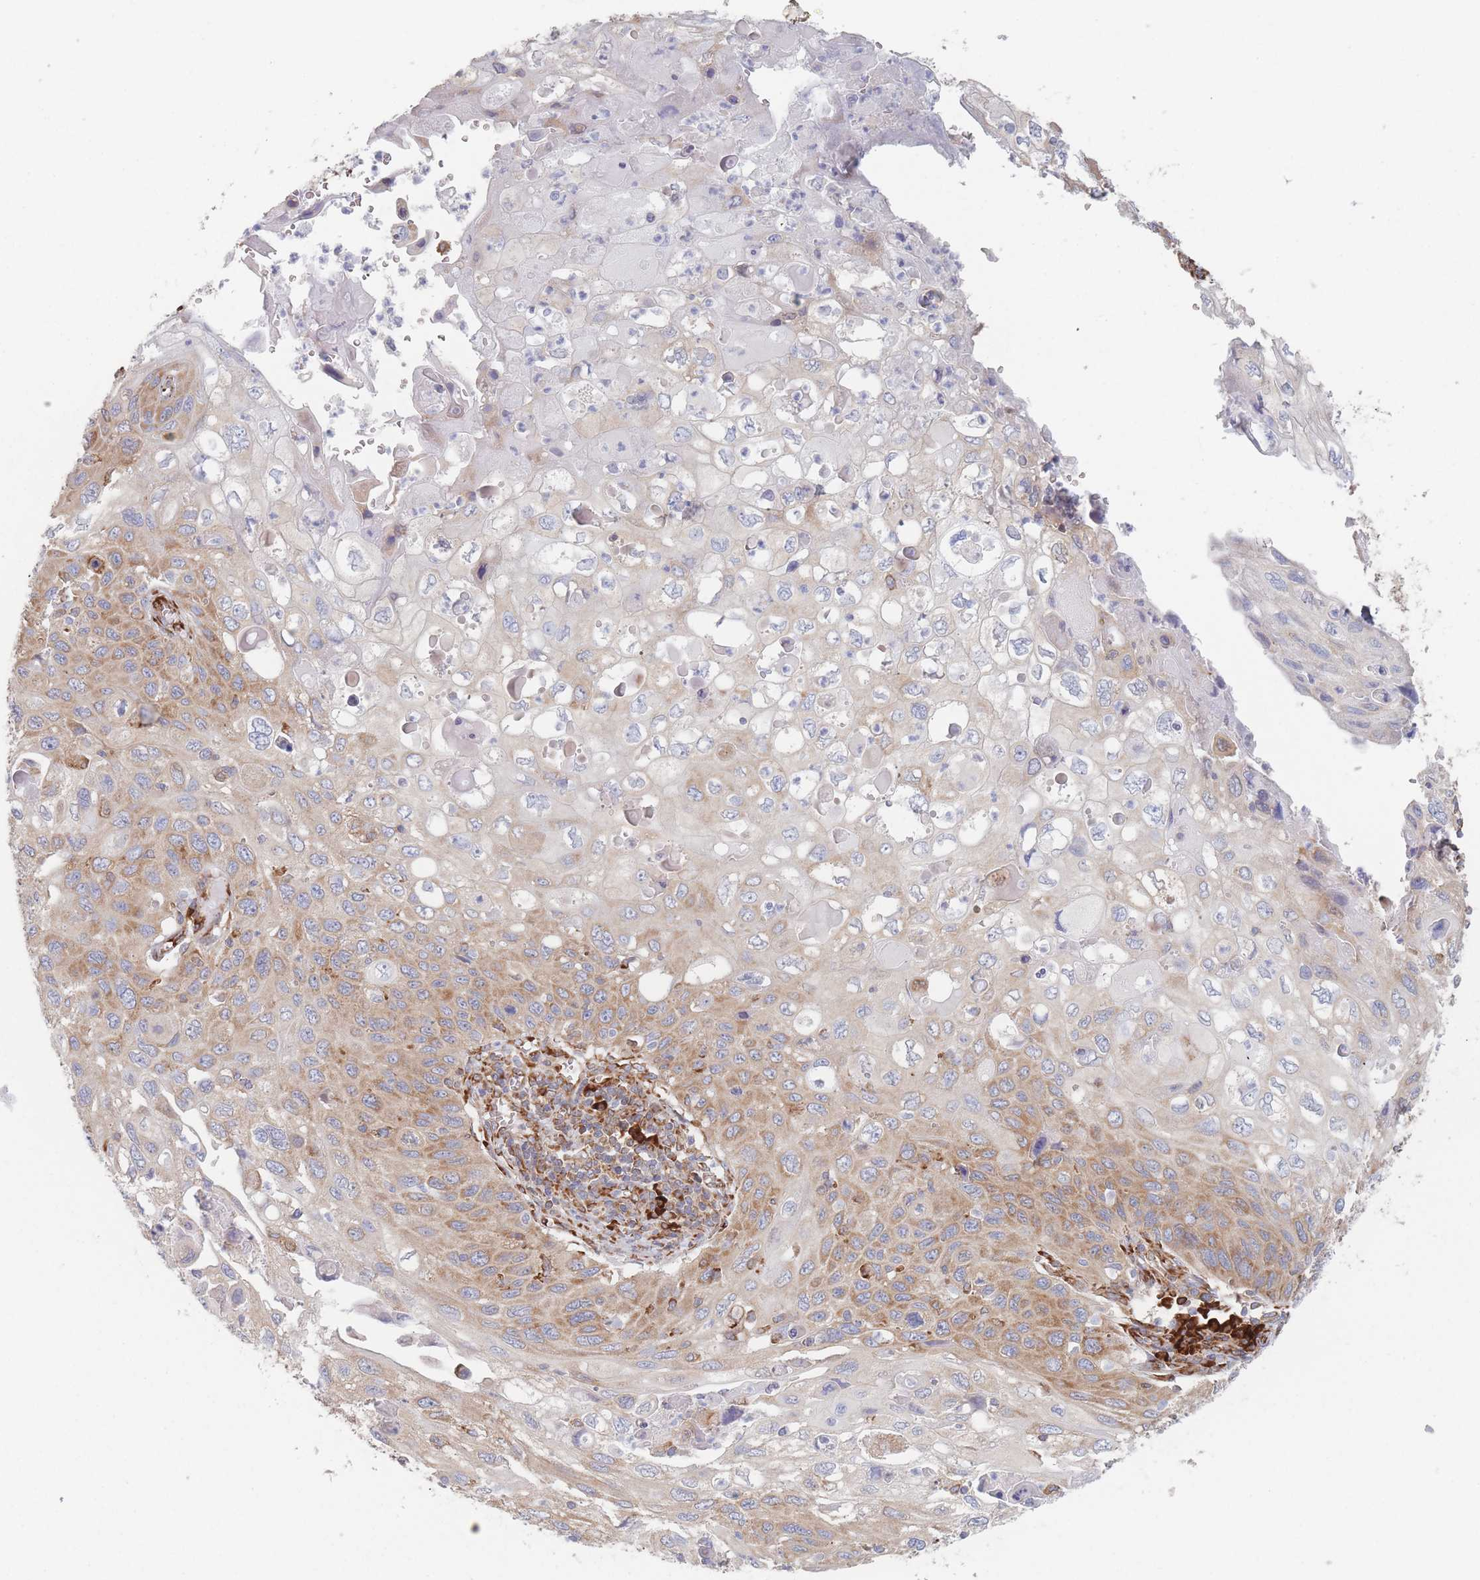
{"staining": {"intensity": "moderate", "quantity": "25%-75%", "location": "cytoplasmic/membranous"}, "tissue": "cervical cancer", "cell_type": "Tumor cells", "image_type": "cancer", "snomed": [{"axis": "morphology", "description": "Squamous cell carcinoma, NOS"}, {"axis": "topography", "description": "Cervix"}], "caption": "Cervical cancer stained with a brown dye shows moderate cytoplasmic/membranous positive positivity in about 25%-75% of tumor cells.", "gene": "EEF1B2", "patient": {"sex": "female", "age": 70}}